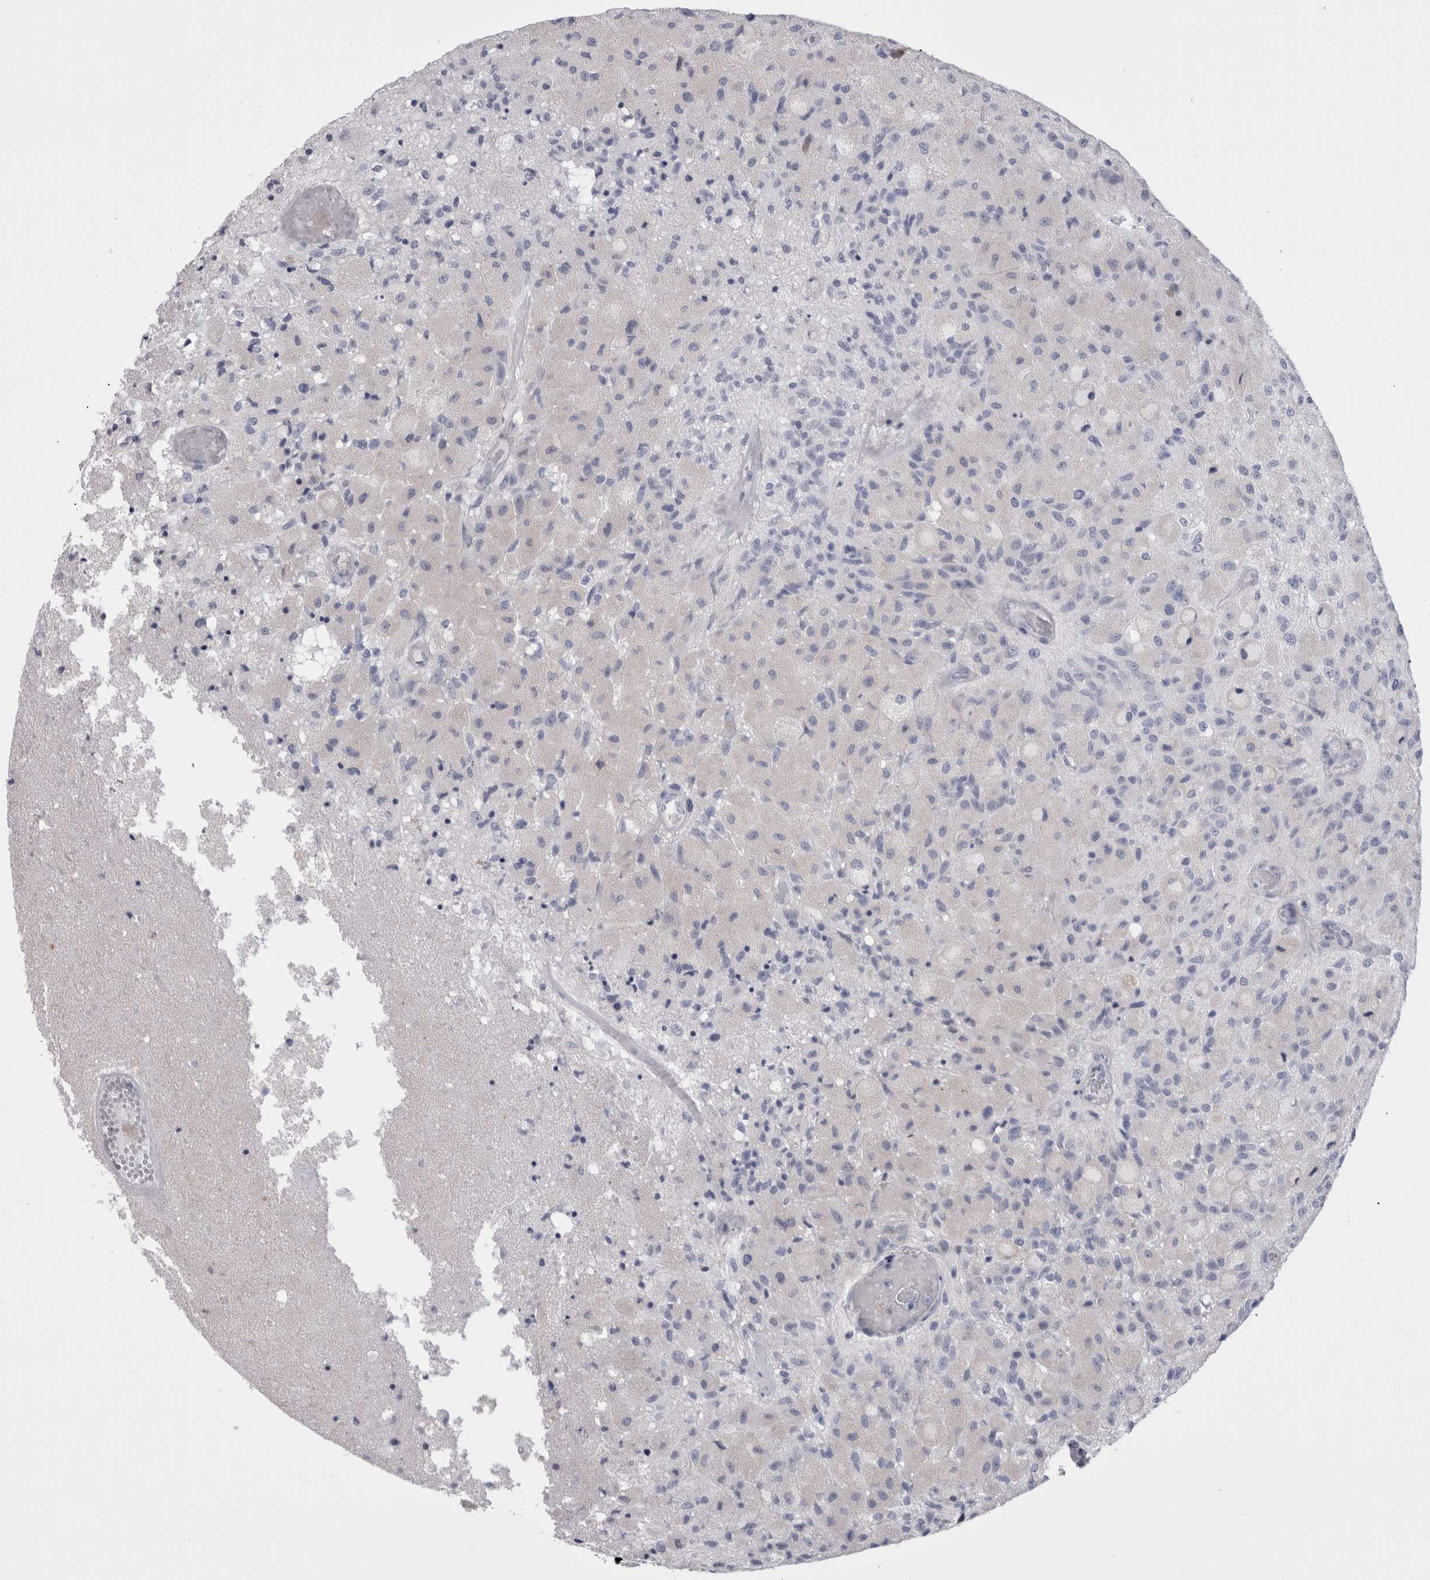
{"staining": {"intensity": "negative", "quantity": "none", "location": "none"}, "tissue": "glioma", "cell_type": "Tumor cells", "image_type": "cancer", "snomed": [{"axis": "morphology", "description": "Normal tissue, NOS"}, {"axis": "morphology", "description": "Glioma, malignant, High grade"}, {"axis": "topography", "description": "Cerebral cortex"}], "caption": "Immunohistochemistry histopathology image of glioma stained for a protein (brown), which shows no expression in tumor cells.", "gene": "PWP2", "patient": {"sex": "male", "age": 77}}